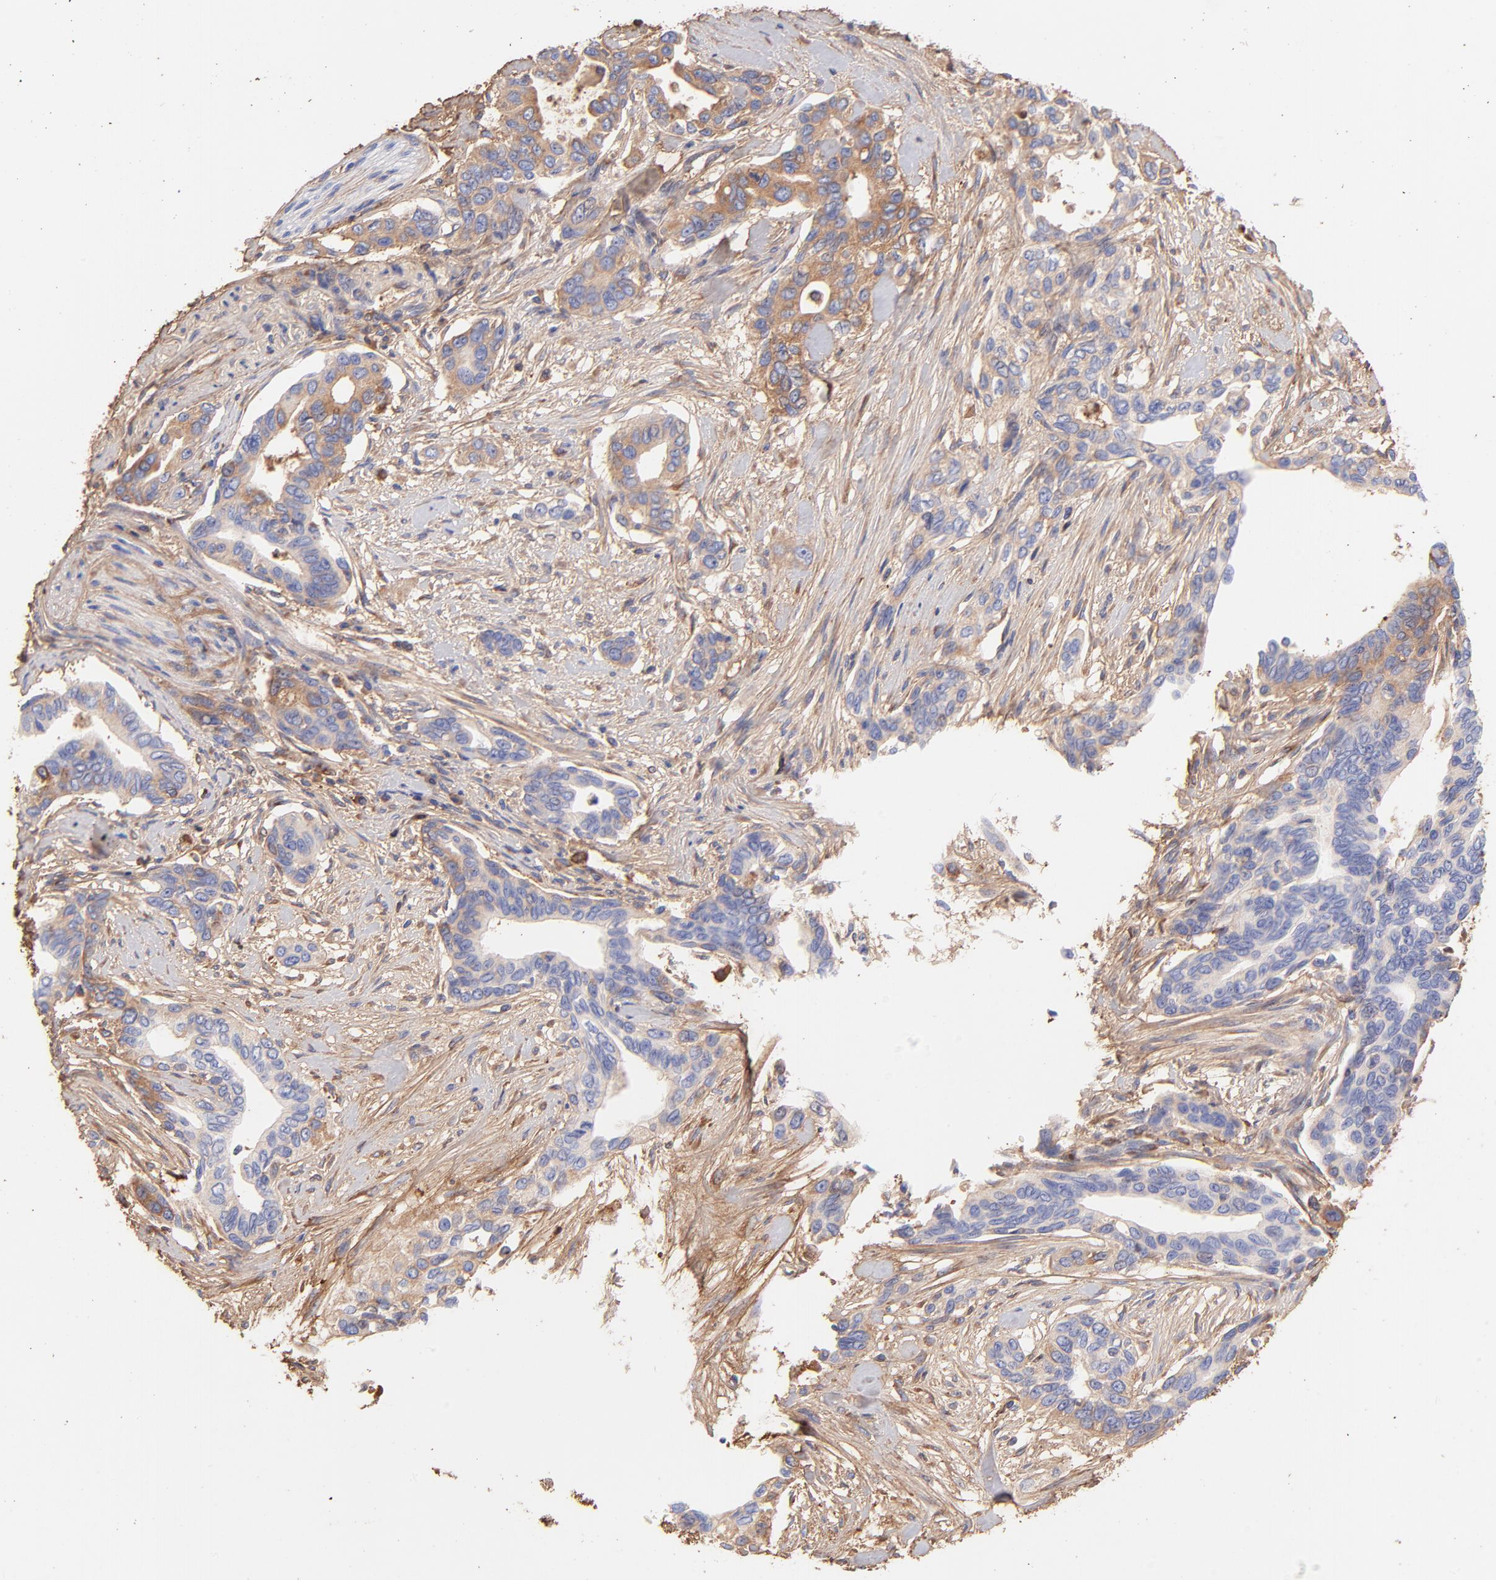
{"staining": {"intensity": "moderate", "quantity": ">75%", "location": "cytoplasmic/membranous"}, "tissue": "pancreatic cancer", "cell_type": "Tumor cells", "image_type": "cancer", "snomed": [{"axis": "morphology", "description": "Adenocarcinoma, NOS"}, {"axis": "topography", "description": "Pancreas"}], "caption": "Moderate cytoplasmic/membranous protein staining is present in approximately >75% of tumor cells in adenocarcinoma (pancreatic).", "gene": "BGN", "patient": {"sex": "female", "age": 60}}